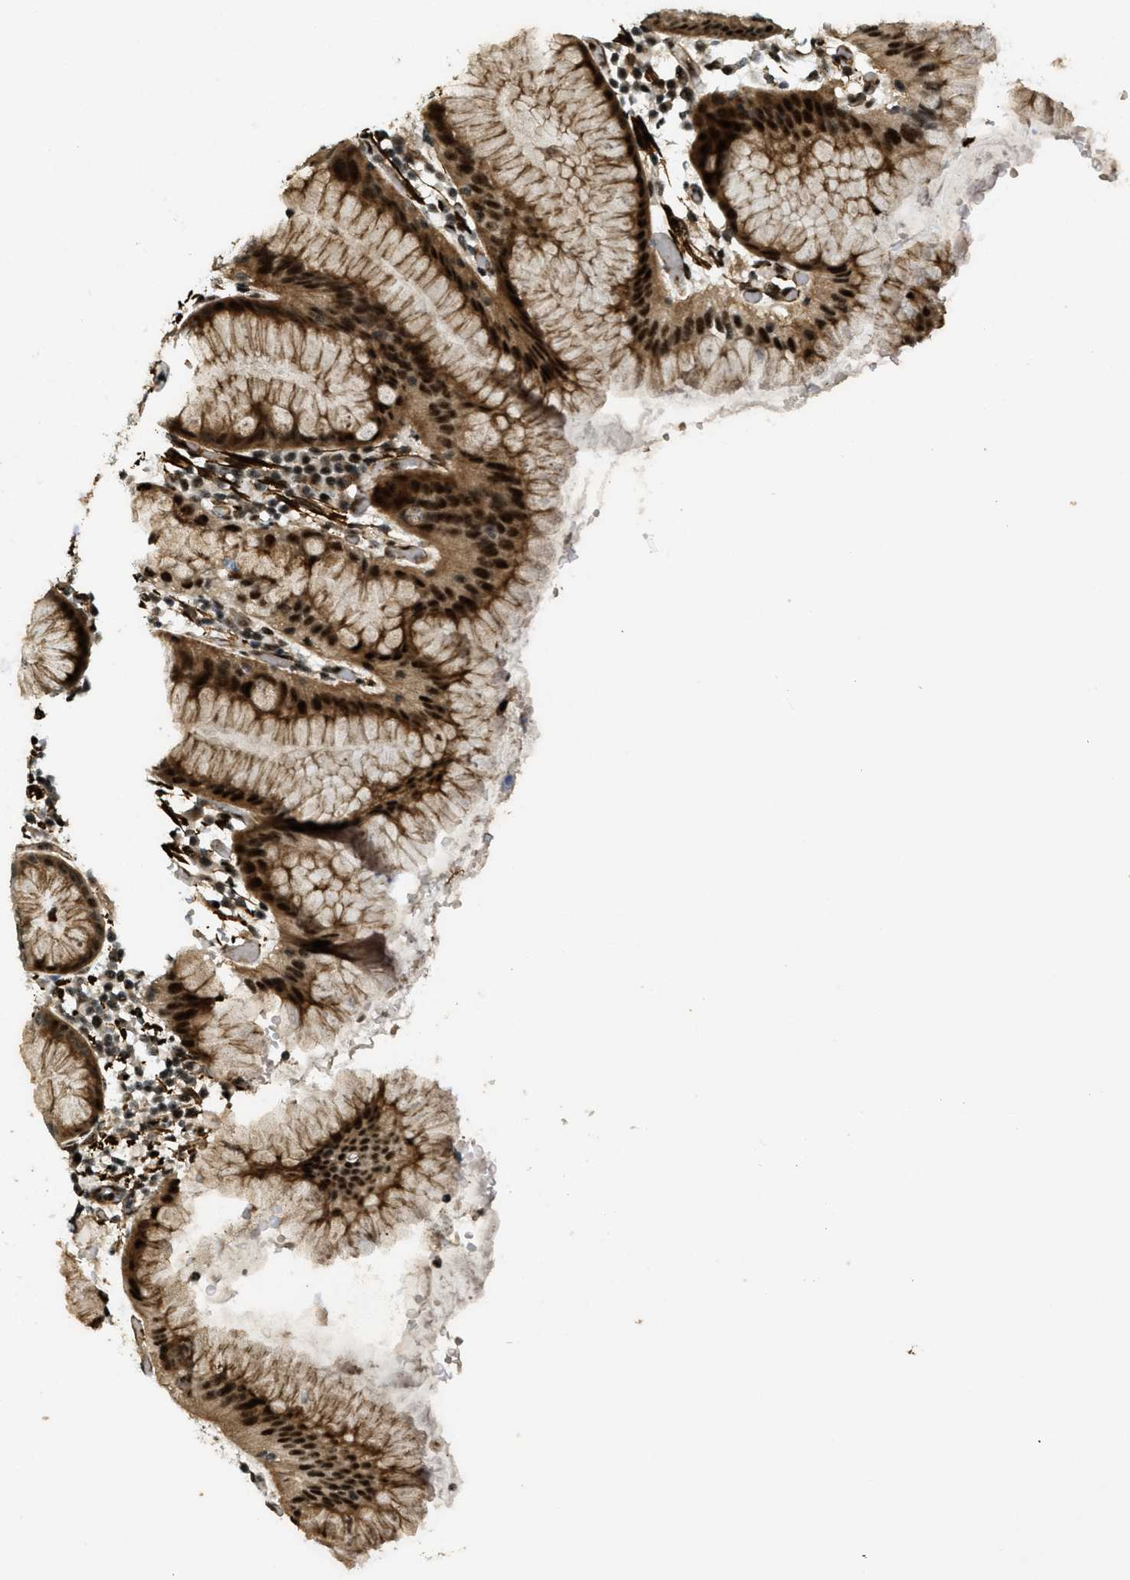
{"staining": {"intensity": "strong", "quantity": ">75%", "location": "cytoplasmic/membranous,nuclear"}, "tissue": "stomach", "cell_type": "Glandular cells", "image_type": "normal", "snomed": [{"axis": "morphology", "description": "Normal tissue, NOS"}, {"axis": "topography", "description": "Stomach"}, {"axis": "topography", "description": "Stomach, lower"}], "caption": "Immunohistochemistry (IHC) (DAB (3,3'-diaminobenzidine)) staining of unremarkable stomach demonstrates strong cytoplasmic/membranous,nuclear protein positivity in approximately >75% of glandular cells.", "gene": "CFAP36", "patient": {"sex": "female", "age": 75}}